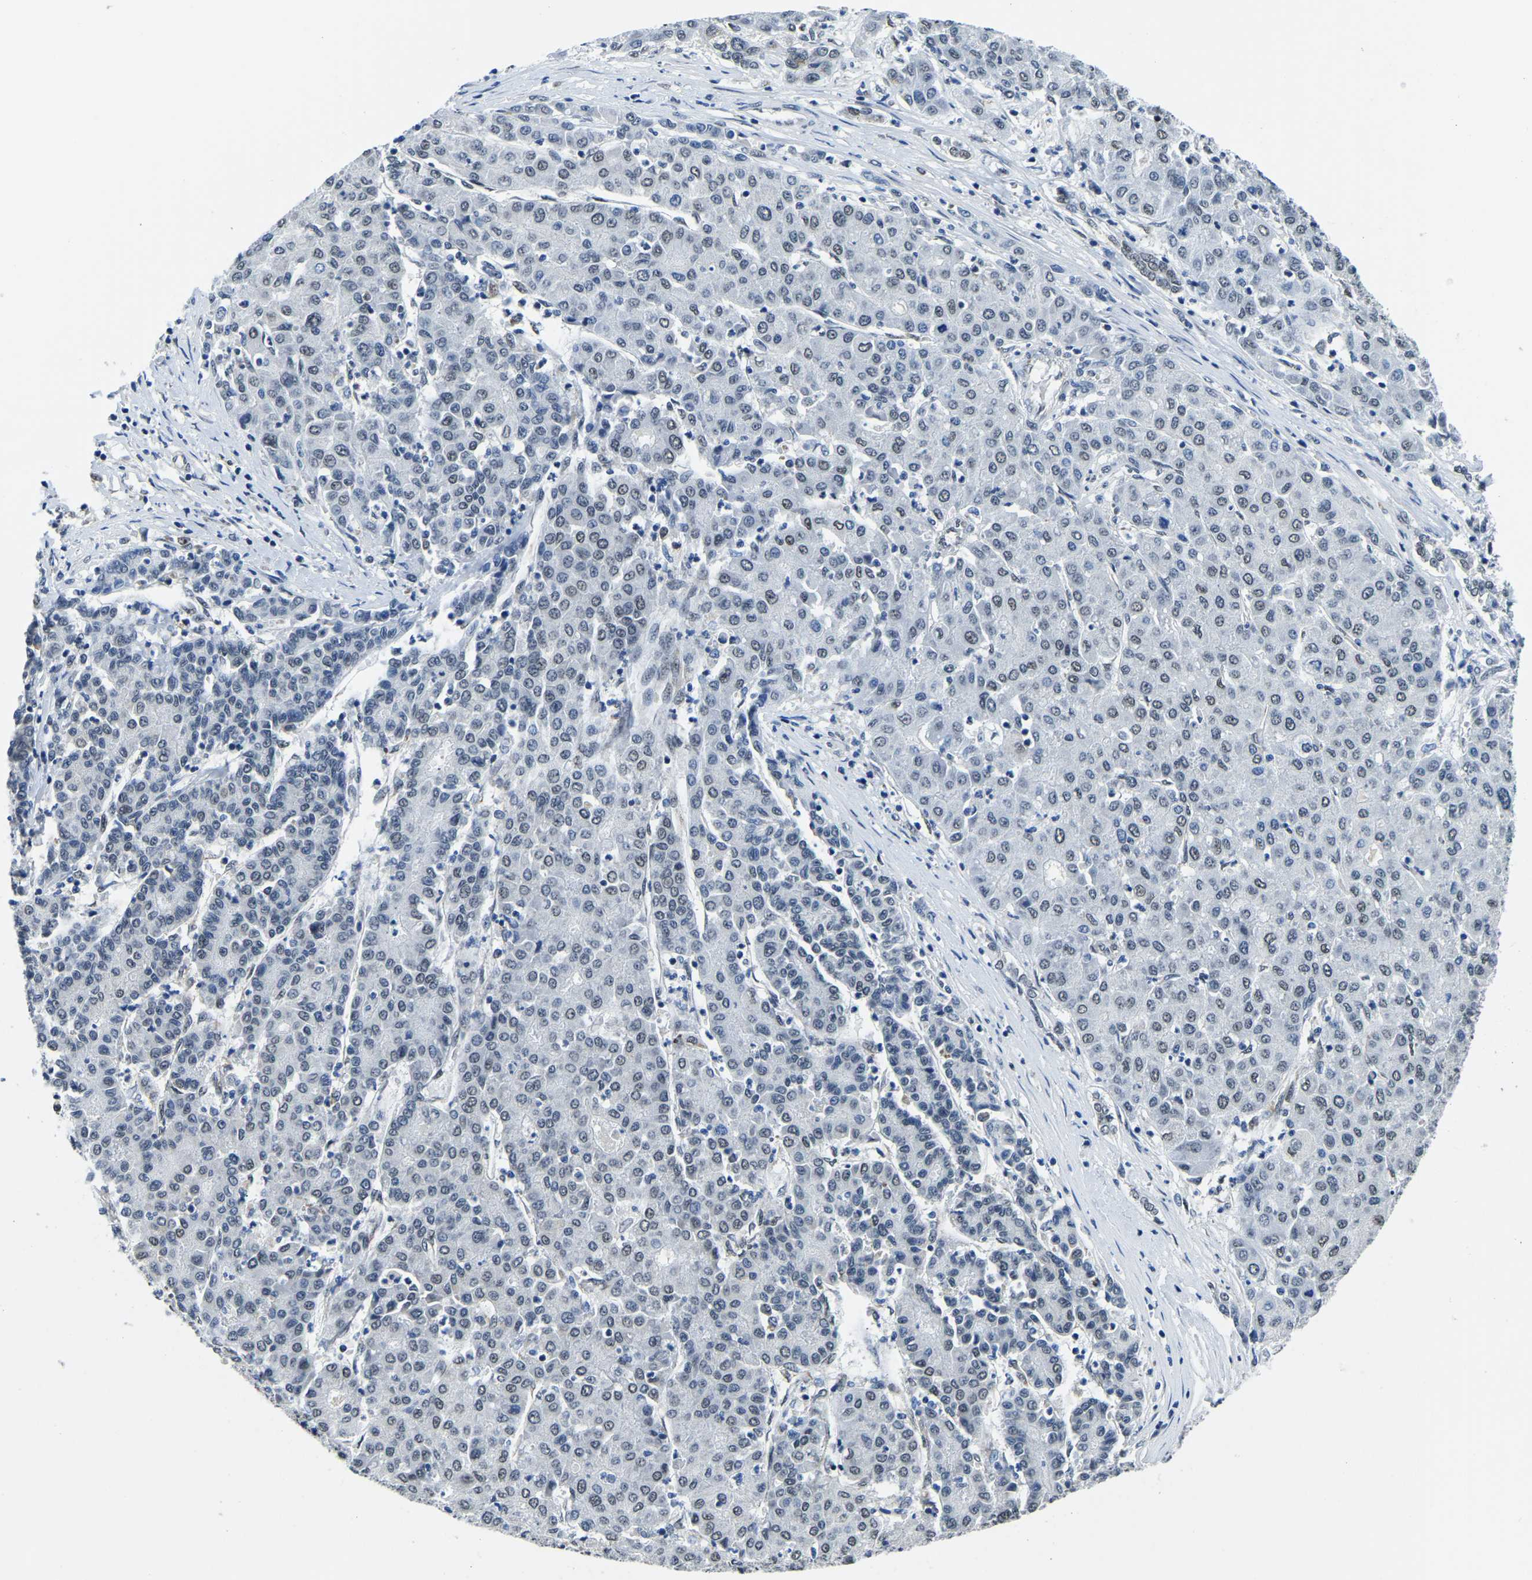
{"staining": {"intensity": "weak", "quantity": "25%-75%", "location": "nuclear"}, "tissue": "liver cancer", "cell_type": "Tumor cells", "image_type": "cancer", "snomed": [{"axis": "morphology", "description": "Carcinoma, Hepatocellular, NOS"}, {"axis": "topography", "description": "Liver"}], "caption": "Immunohistochemistry of human liver cancer (hepatocellular carcinoma) reveals low levels of weak nuclear staining in approximately 25%-75% of tumor cells. Immunohistochemistry stains the protein of interest in brown and the nuclei are stained blue.", "gene": "BNIP3L", "patient": {"sex": "male", "age": 65}}